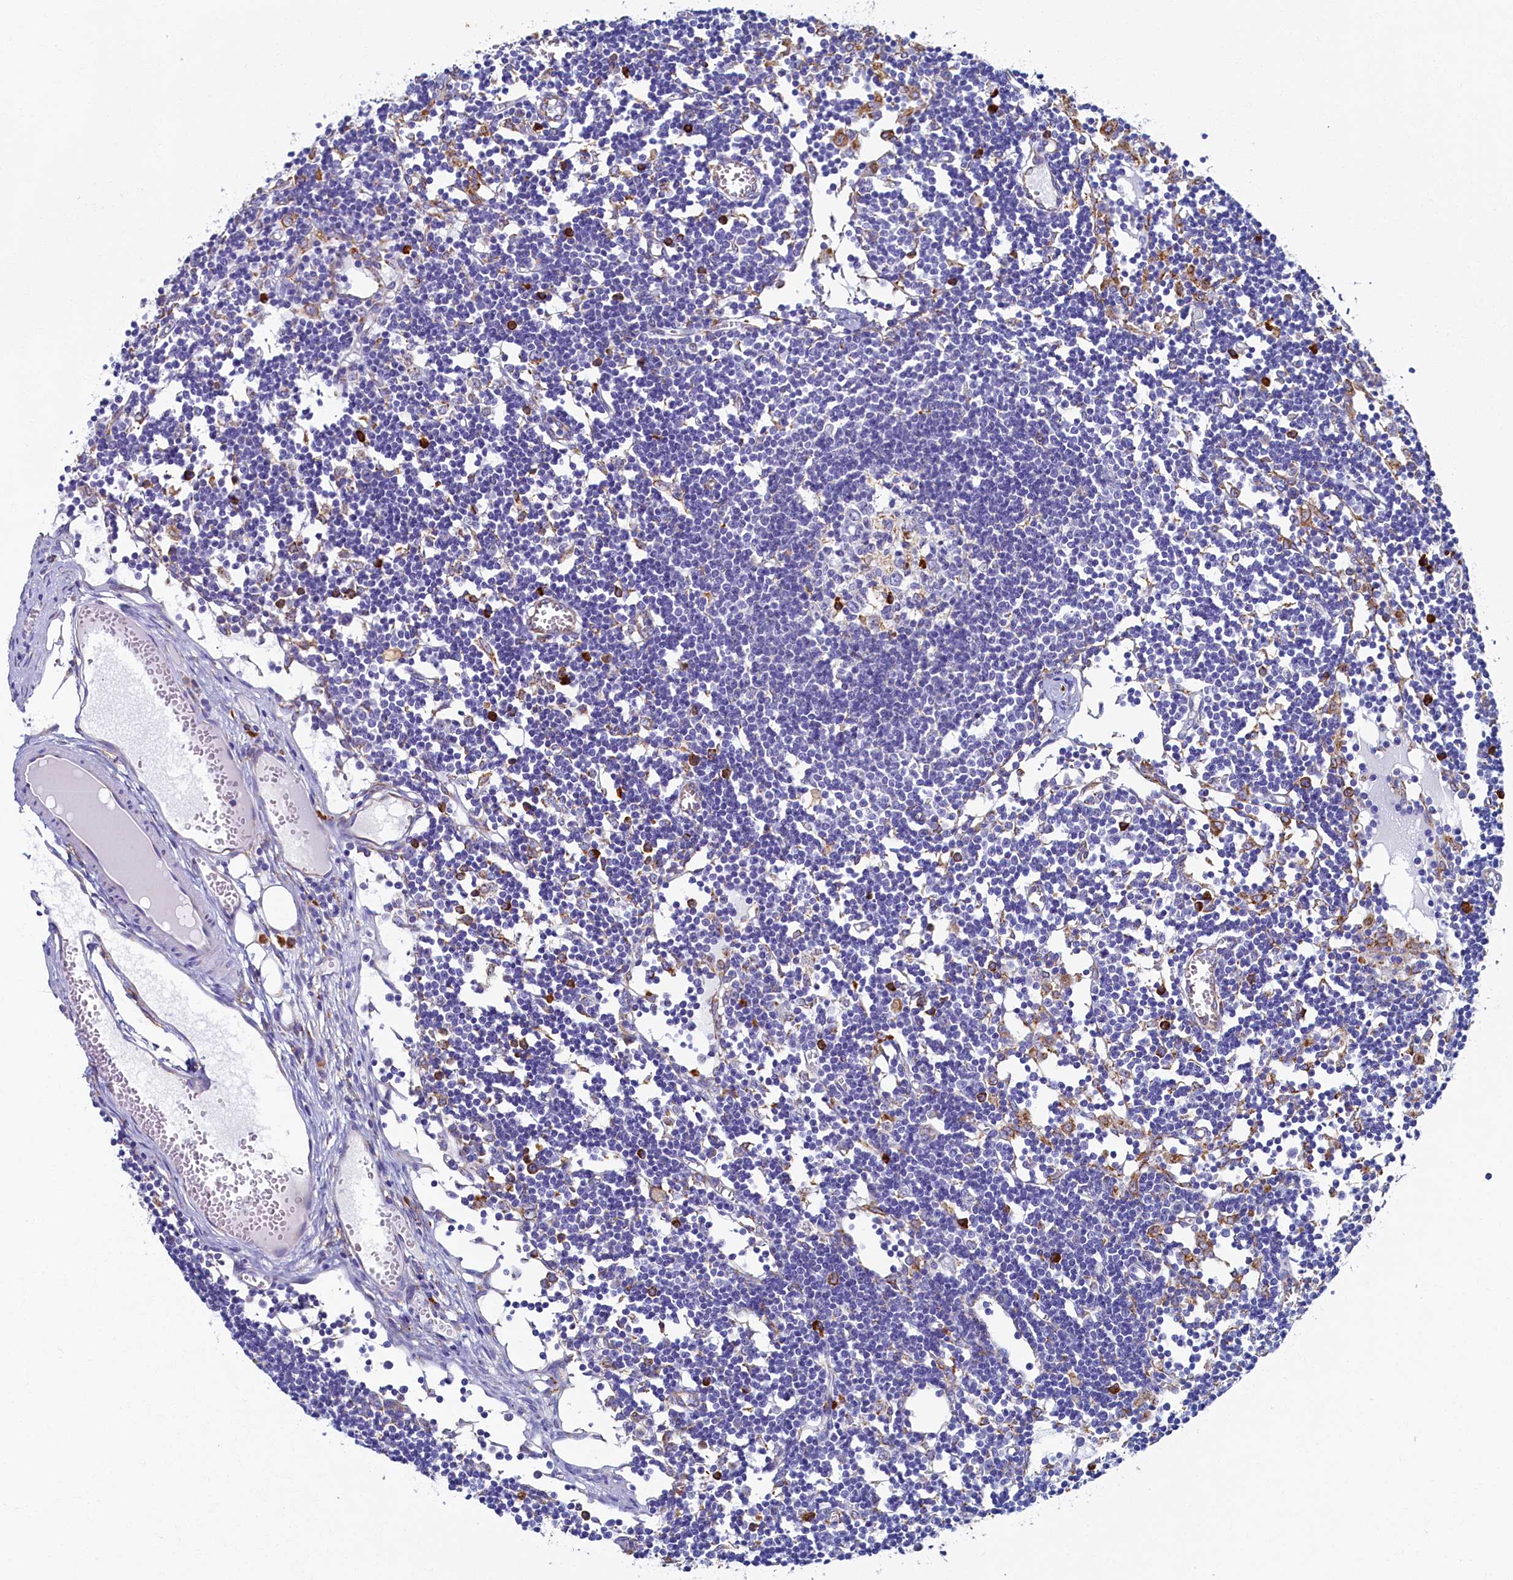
{"staining": {"intensity": "strong", "quantity": "<25%", "location": "cytoplasmic/membranous"}, "tissue": "lymph node", "cell_type": "Germinal center cells", "image_type": "normal", "snomed": [{"axis": "morphology", "description": "Normal tissue, NOS"}, {"axis": "topography", "description": "Lymph node"}], "caption": "Immunohistochemistry (DAB) staining of benign lymph node exhibits strong cytoplasmic/membranous protein expression in approximately <25% of germinal center cells. (Brightfield microscopy of DAB IHC at high magnification).", "gene": "TMEM18", "patient": {"sex": "female", "age": 11}}